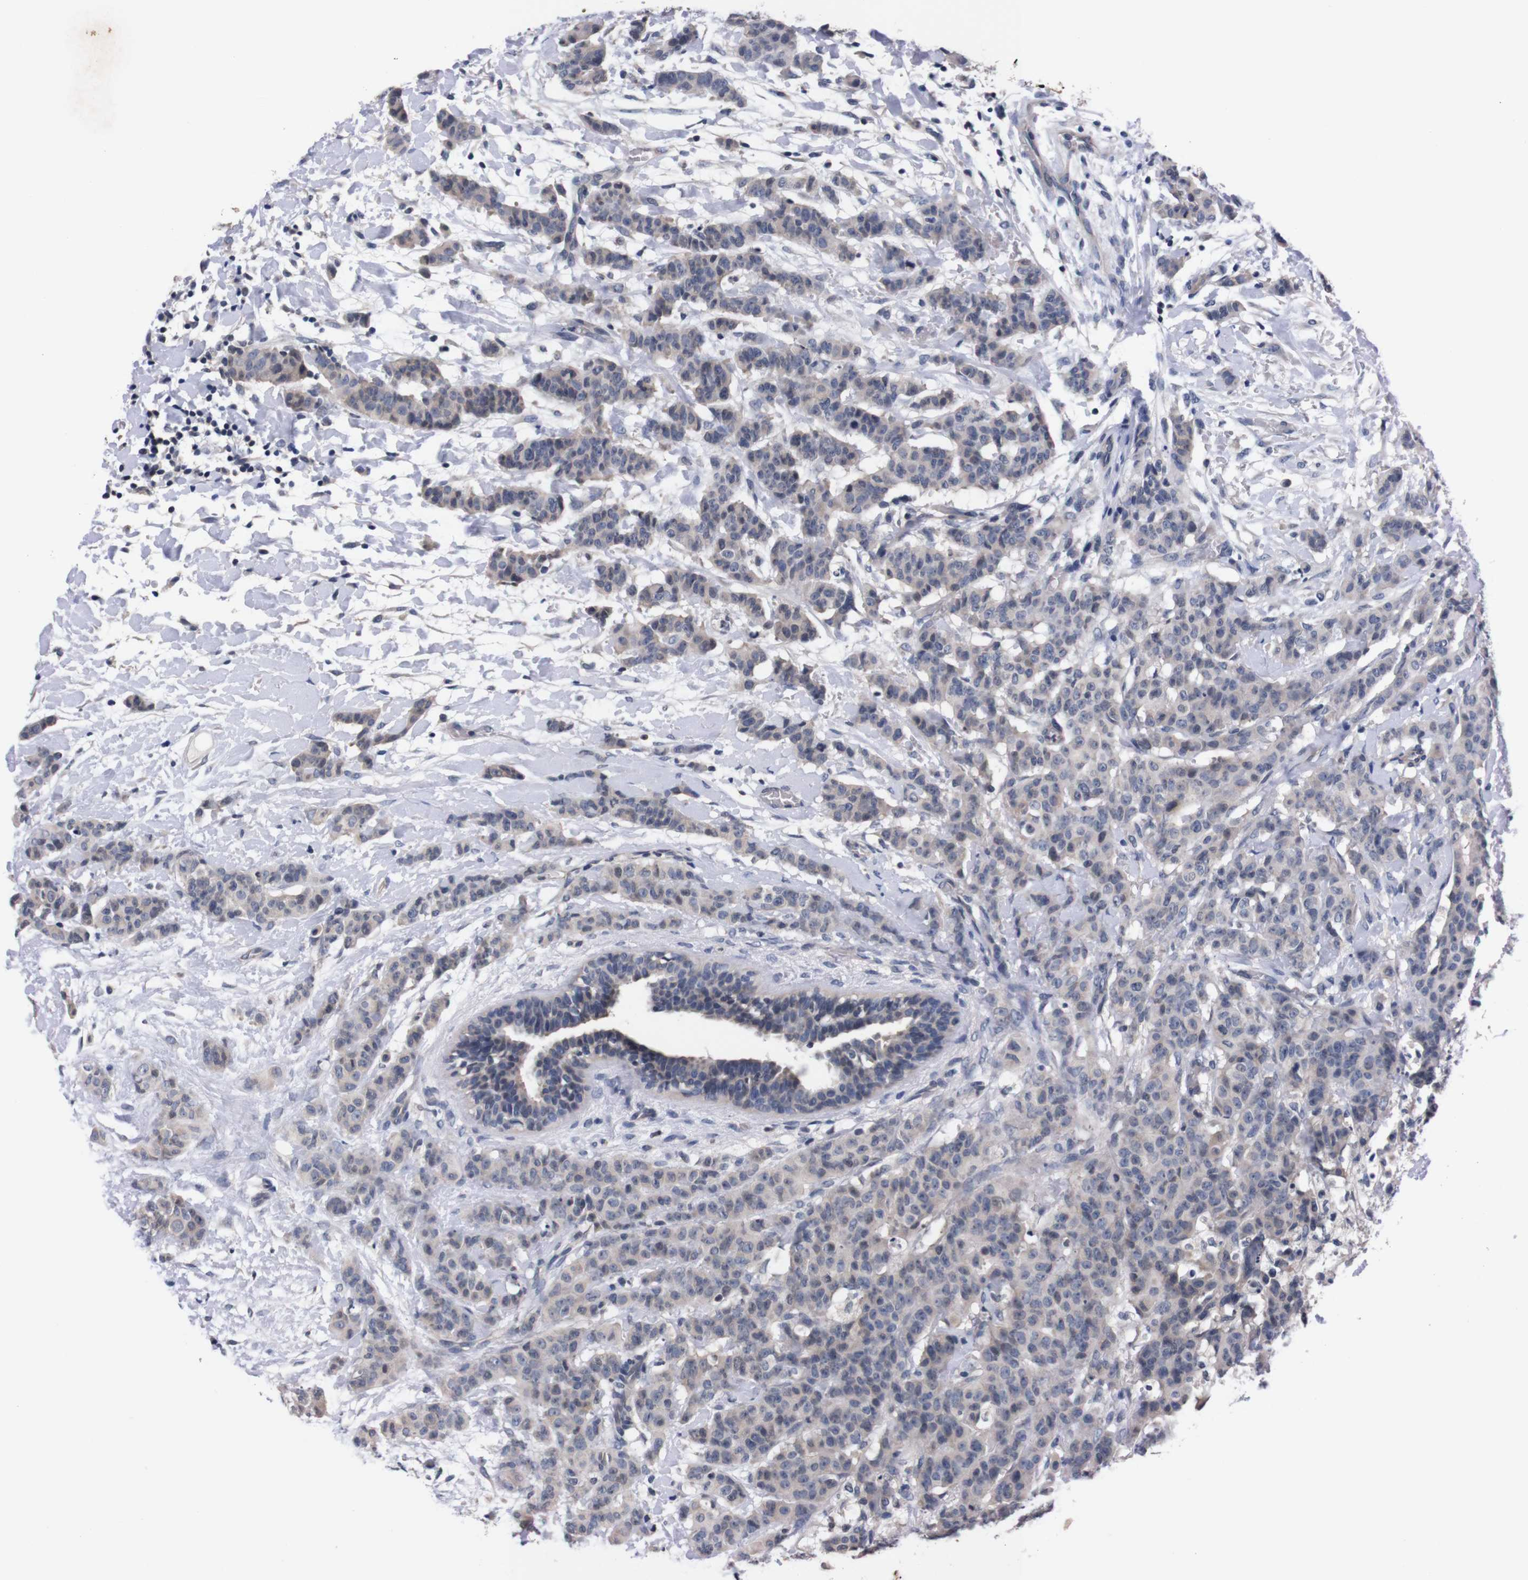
{"staining": {"intensity": "weak", "quantity": "<25%", "location": "cytoplasmic/membranous"}, "tissue": "breast cancer", "cell_type": "Tumor cells", "image_type": "cancer", "snomed": [{"axis": "morphology", "description": "Normal tissue, NOS"}, {"axis": "morphology", "description": "Duct carcinoma"}, {"axis": "topography", "description": "Breast"}], "caption": "The immunohistochemistry (IHC) photomicrograph has no significant positivity in tumor cells of breast cancer (intraductal carcinoma) tissue.", "gene": "TNFRSF21", "patient": {"sex": "female", "age": 40}}